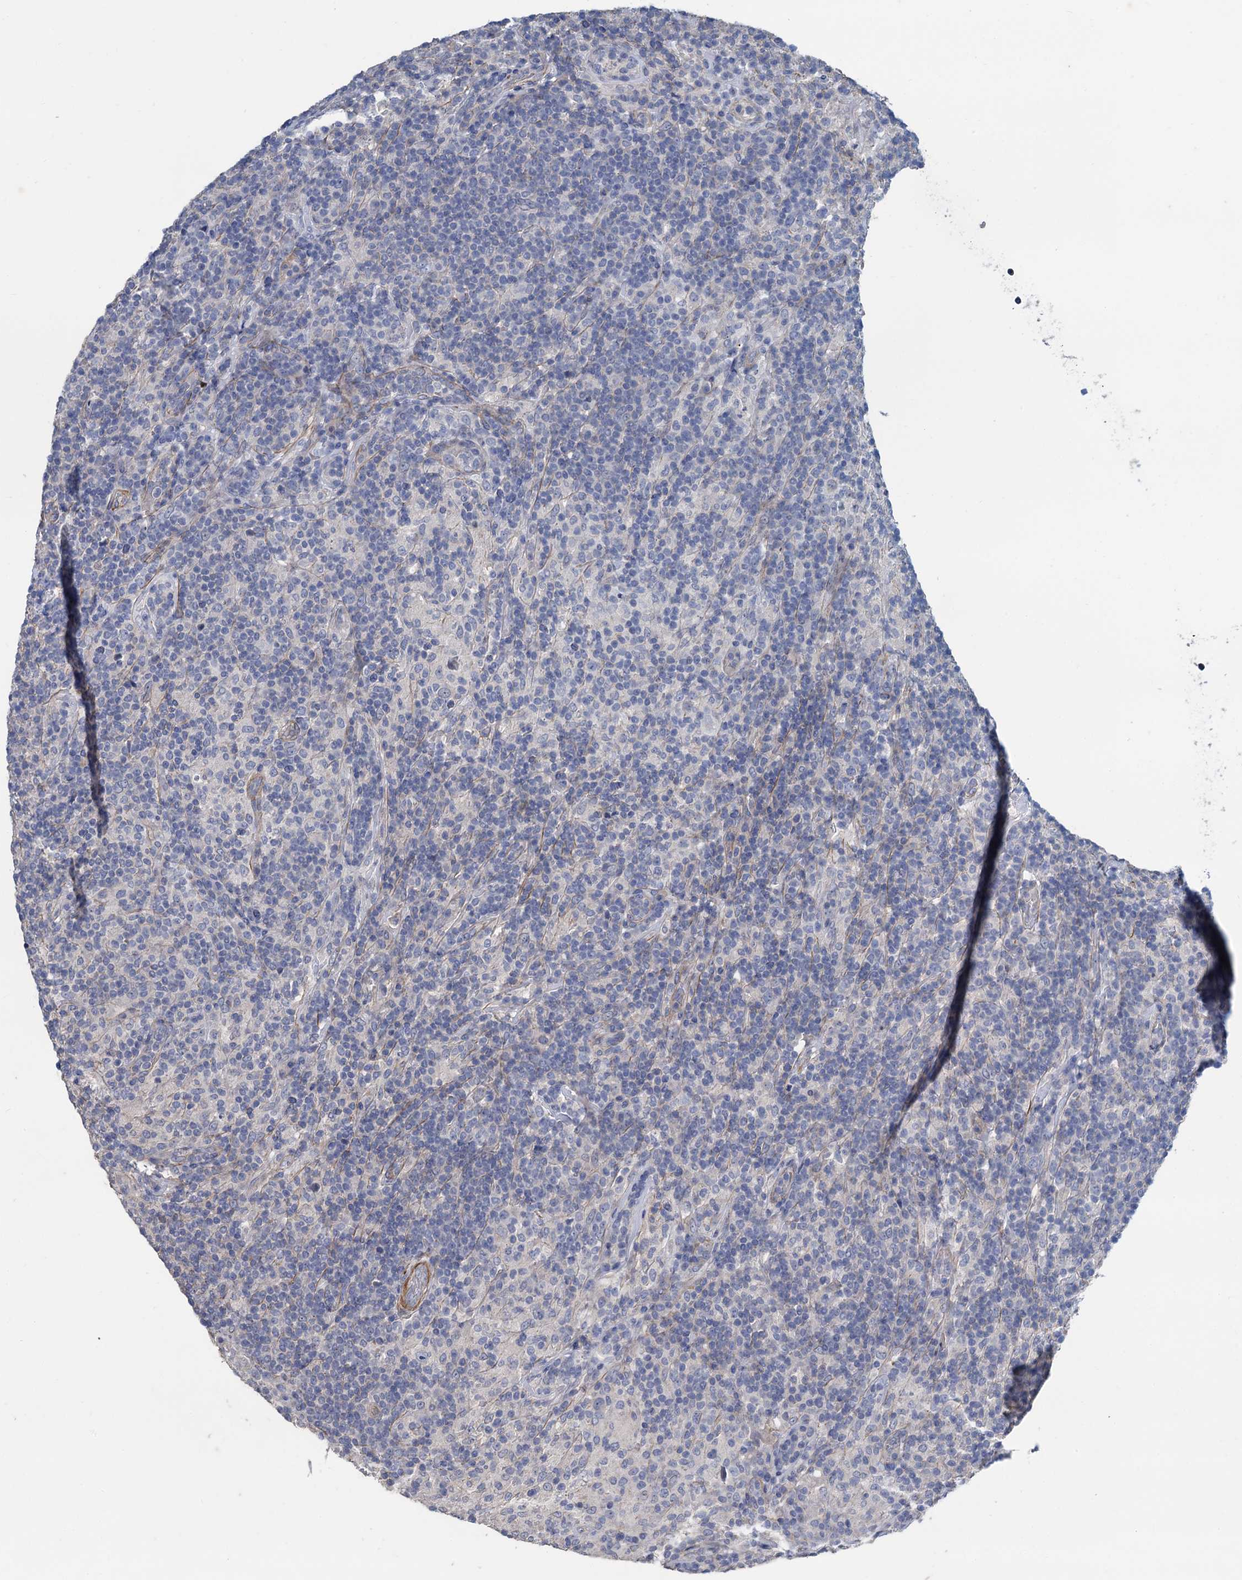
{"staining": {"intensity": "negative", "quantity": "none", "location": "none"}, "tissue": "lymphoma", "cell_type": "Tumor cells", "image_type": "cancer", "snomed": [{"axis": "morphology", "description": "Hodgkin's disease, NOS"}, {"axis": "topography", "description": "Lymph node"}], "caption": "Micrograph shows no significant protein expression in tumor cells of Hodgkin's disease.", "gene": "SMCO3", "patient": {"sex": "male", "age": 70}}